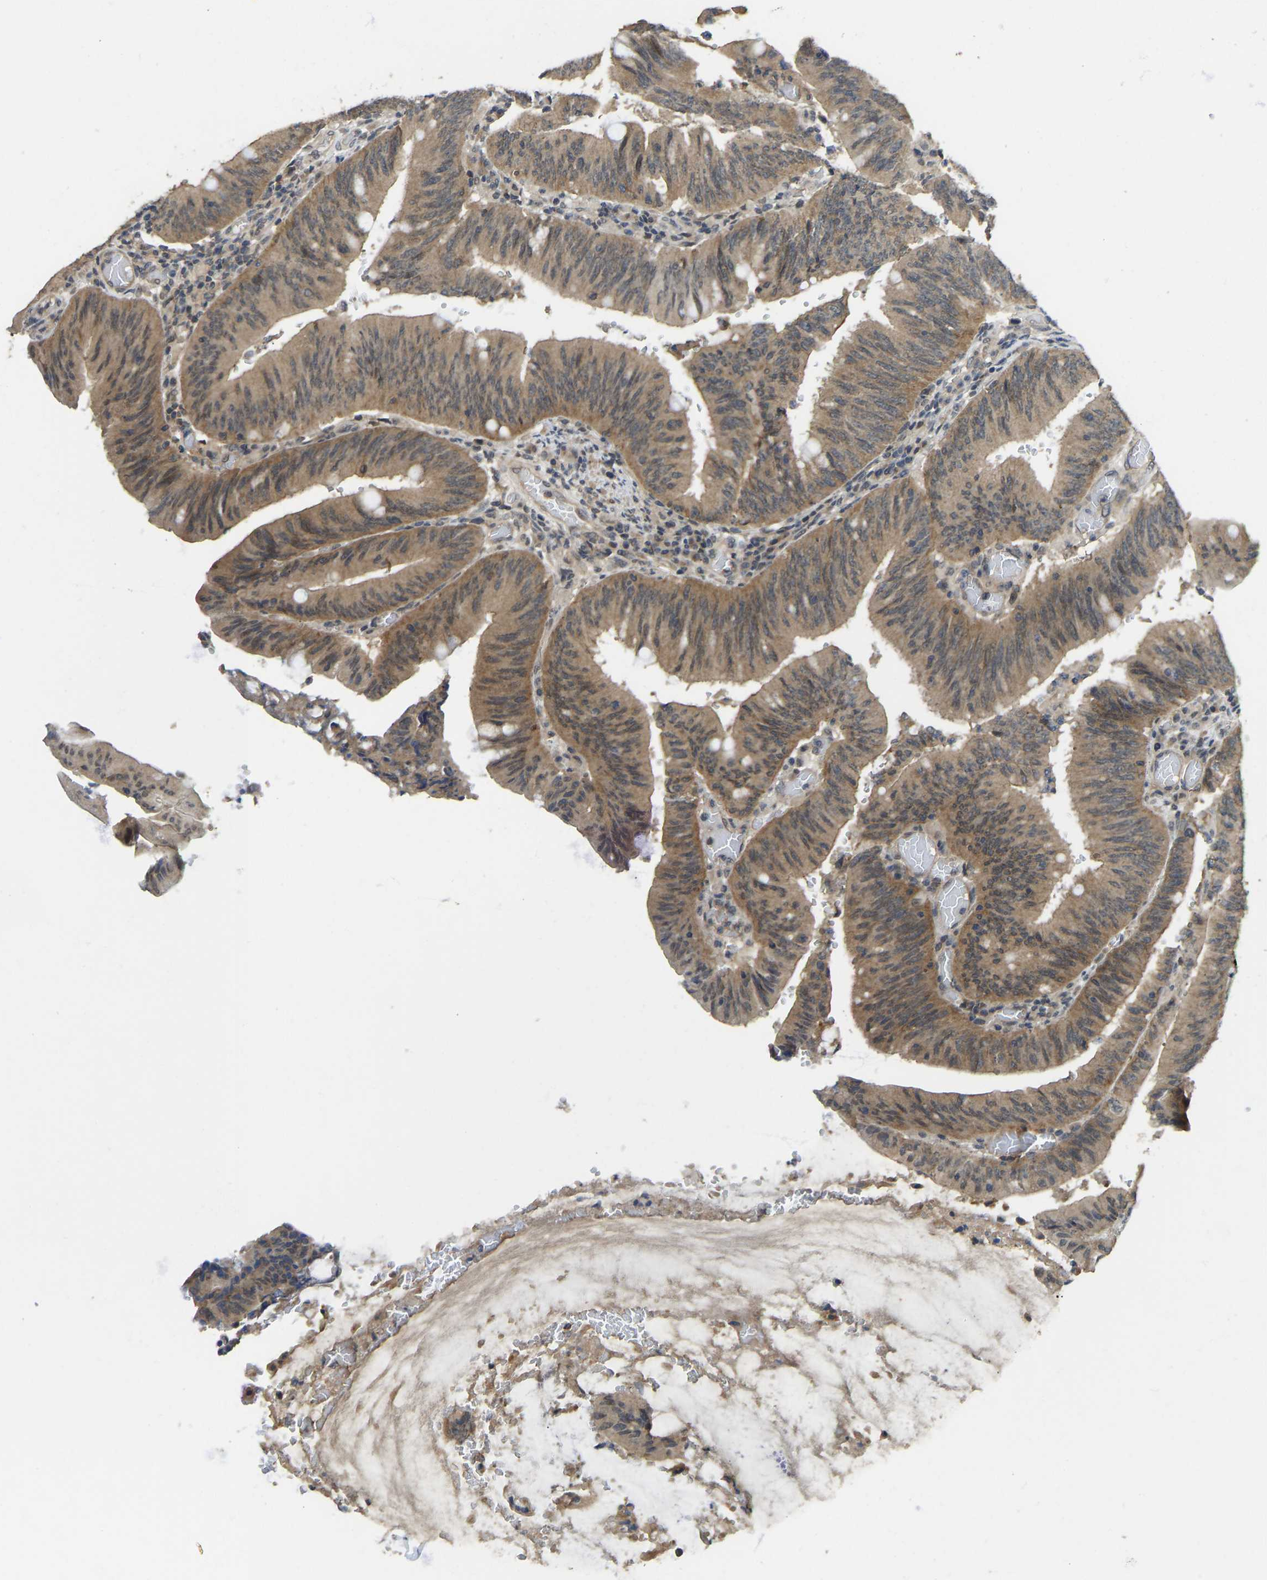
{"staining": {"intensity": "moderate", "quantity": ">75%", "location": "cytoplasmic/membranous"}, "tissue": "colorectal cancer", "cell_type": "Tumor cells", "image_type": "cancer", "snomed": [{"axis": "morphology", "description": "Normal tissue, NOS"}, {"axis": "morphology", "description": "Adenocarcinoma, NOS"}, {"axis": "topography", "description": "Rectum"}], "caption": "The micrograph displays staining of colorectal cancer, revealing moderate cytoplasmic/membranous protein positivity (brown color) within tumor cells.", "gene": "NDRG3", "patient": {"sex": "female", "age": 66}}